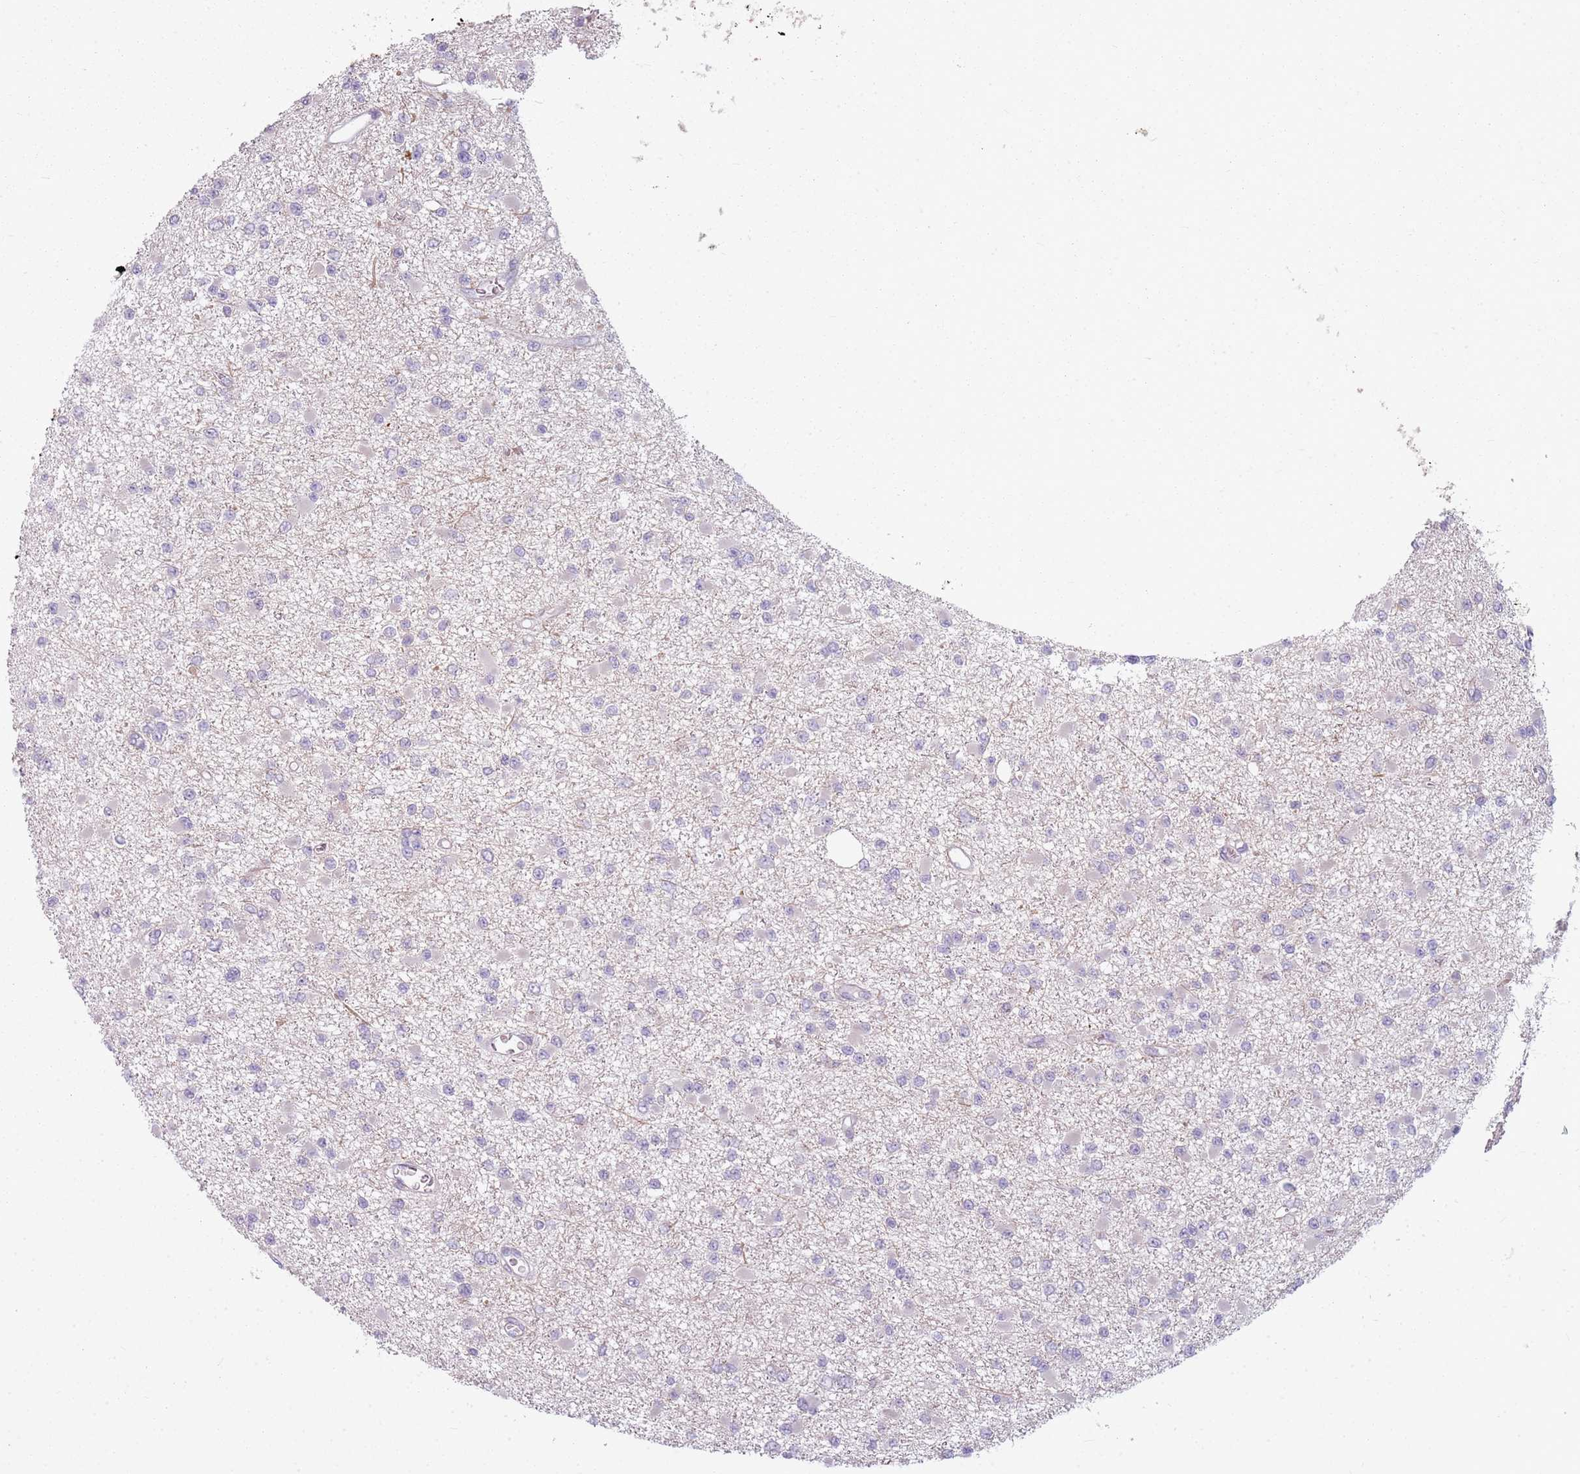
{"staining": {"intensity": "negative", "quantity": "none", "location": "none"}, "tissue": "glioma", "cell_type": "Tumor cells", "image_type": "cancer", "snomed": [{"axis": "morphology", "description": "Glioma, malignant, Low grade"}, {"axis": "topography", "description": "Brain"}], "caption": "Tumor cells show no significant protein positivity in malignant glioma (low-grade). The staining was performed using DAB (3,3'-diaminobenzidine) to visualize the protein expression in brown, while the nuclei were stained in blue with hematoxylin (Magnification: 20x).", "gene": "SPAG4", "patient": {"sex": "female", "age": 22}}